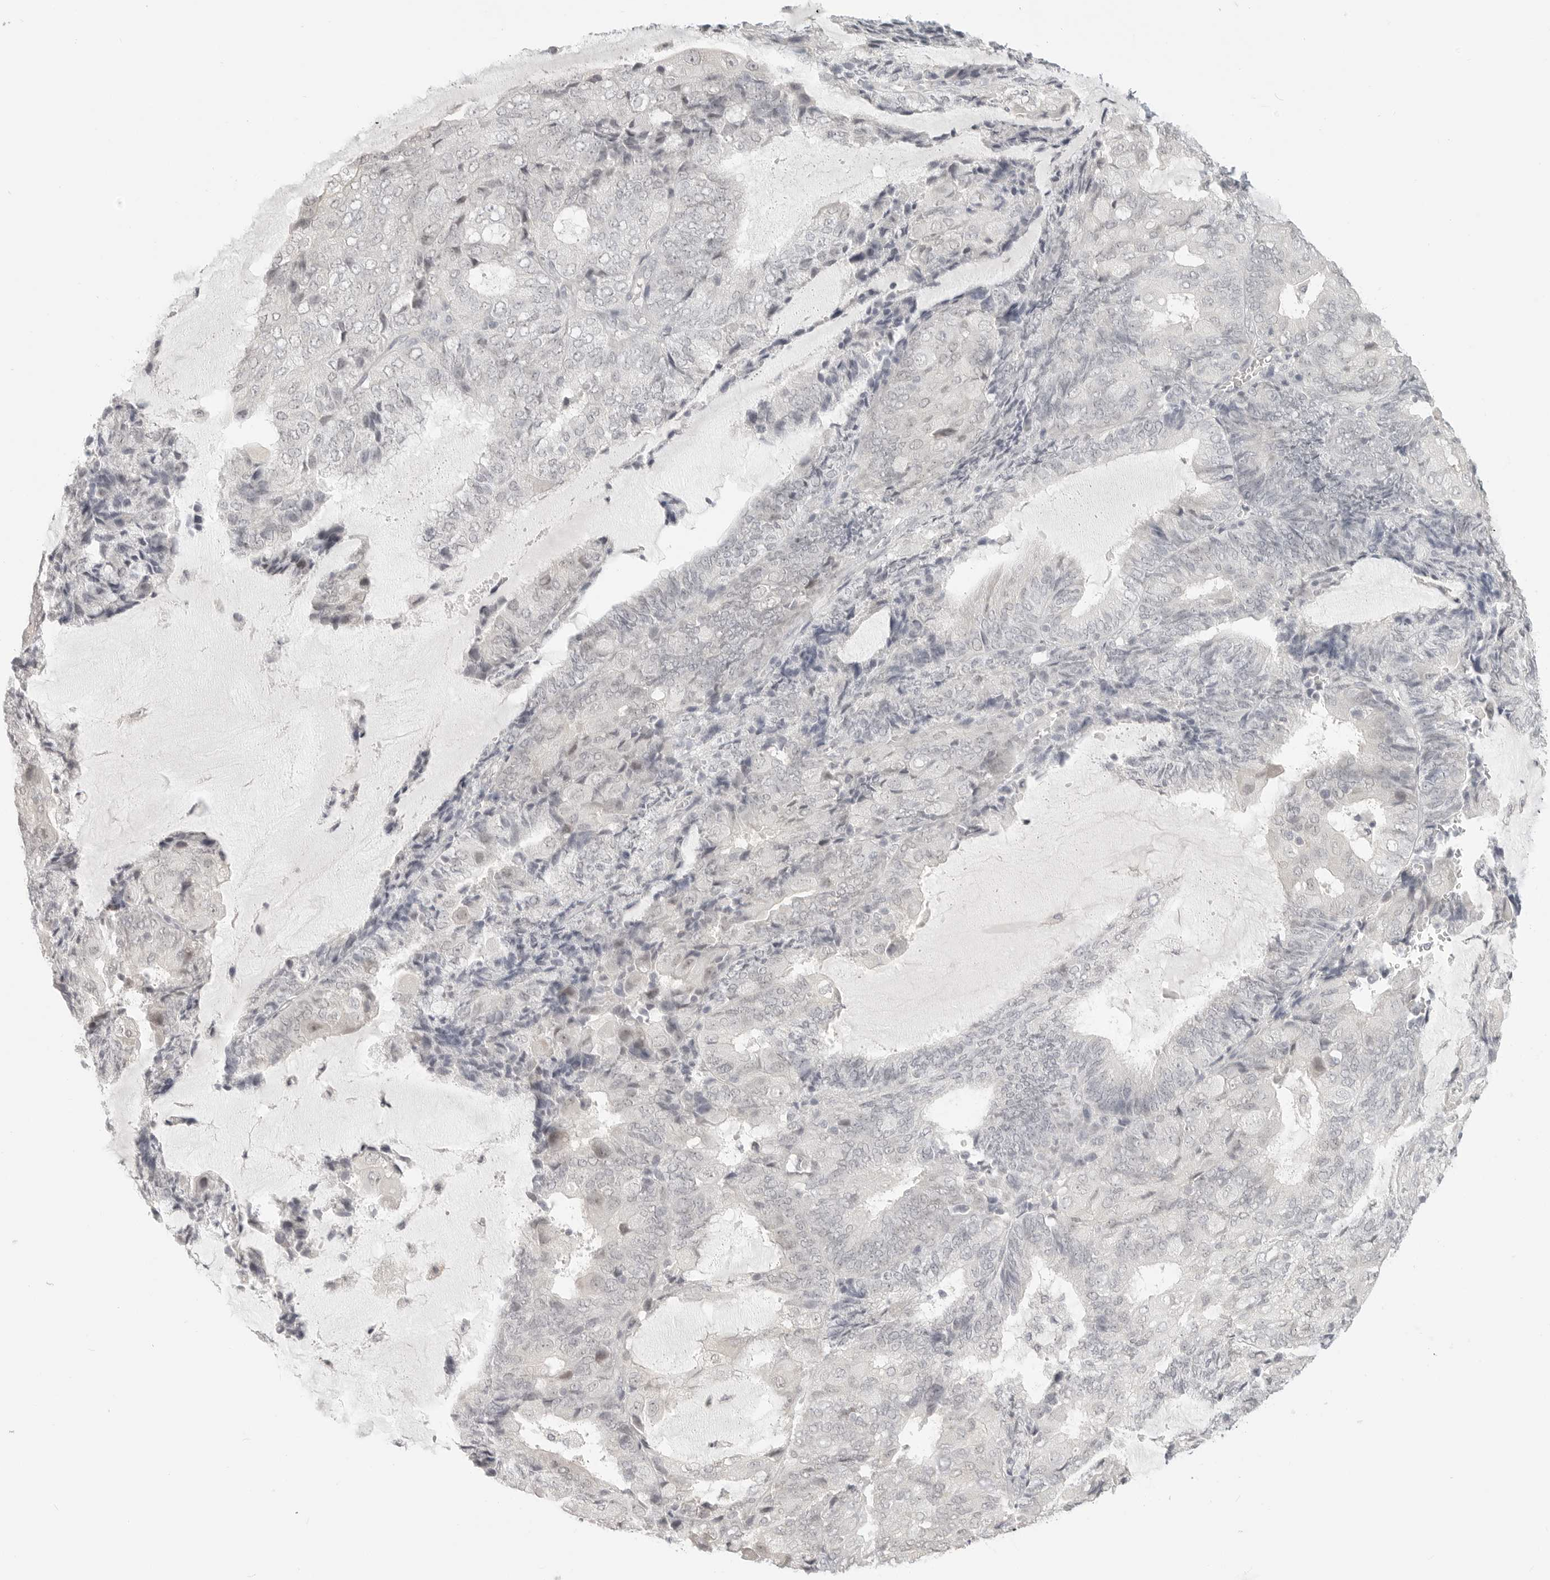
{"staining": {"intensity": "negative", "quantity": "none", "location": "none"}, "tissue": "endometrial cancer", "cell_type": "Tumor cells", "image_type": "cancer", "snomed": [{"axis": "morphology", "description": "Adenocarcinoma, NOS"}, {"axis": "topography", "description": "Endometrium"}], "caption": "DAB (3,3'-diaminobenzidine) immunohistochemical staining of human endometrial cancer (adenocarcinoma) shows no significant positivity in tumor cells.", "gene": "KLK11", "patient": {"sex": "female", "age": 81}}